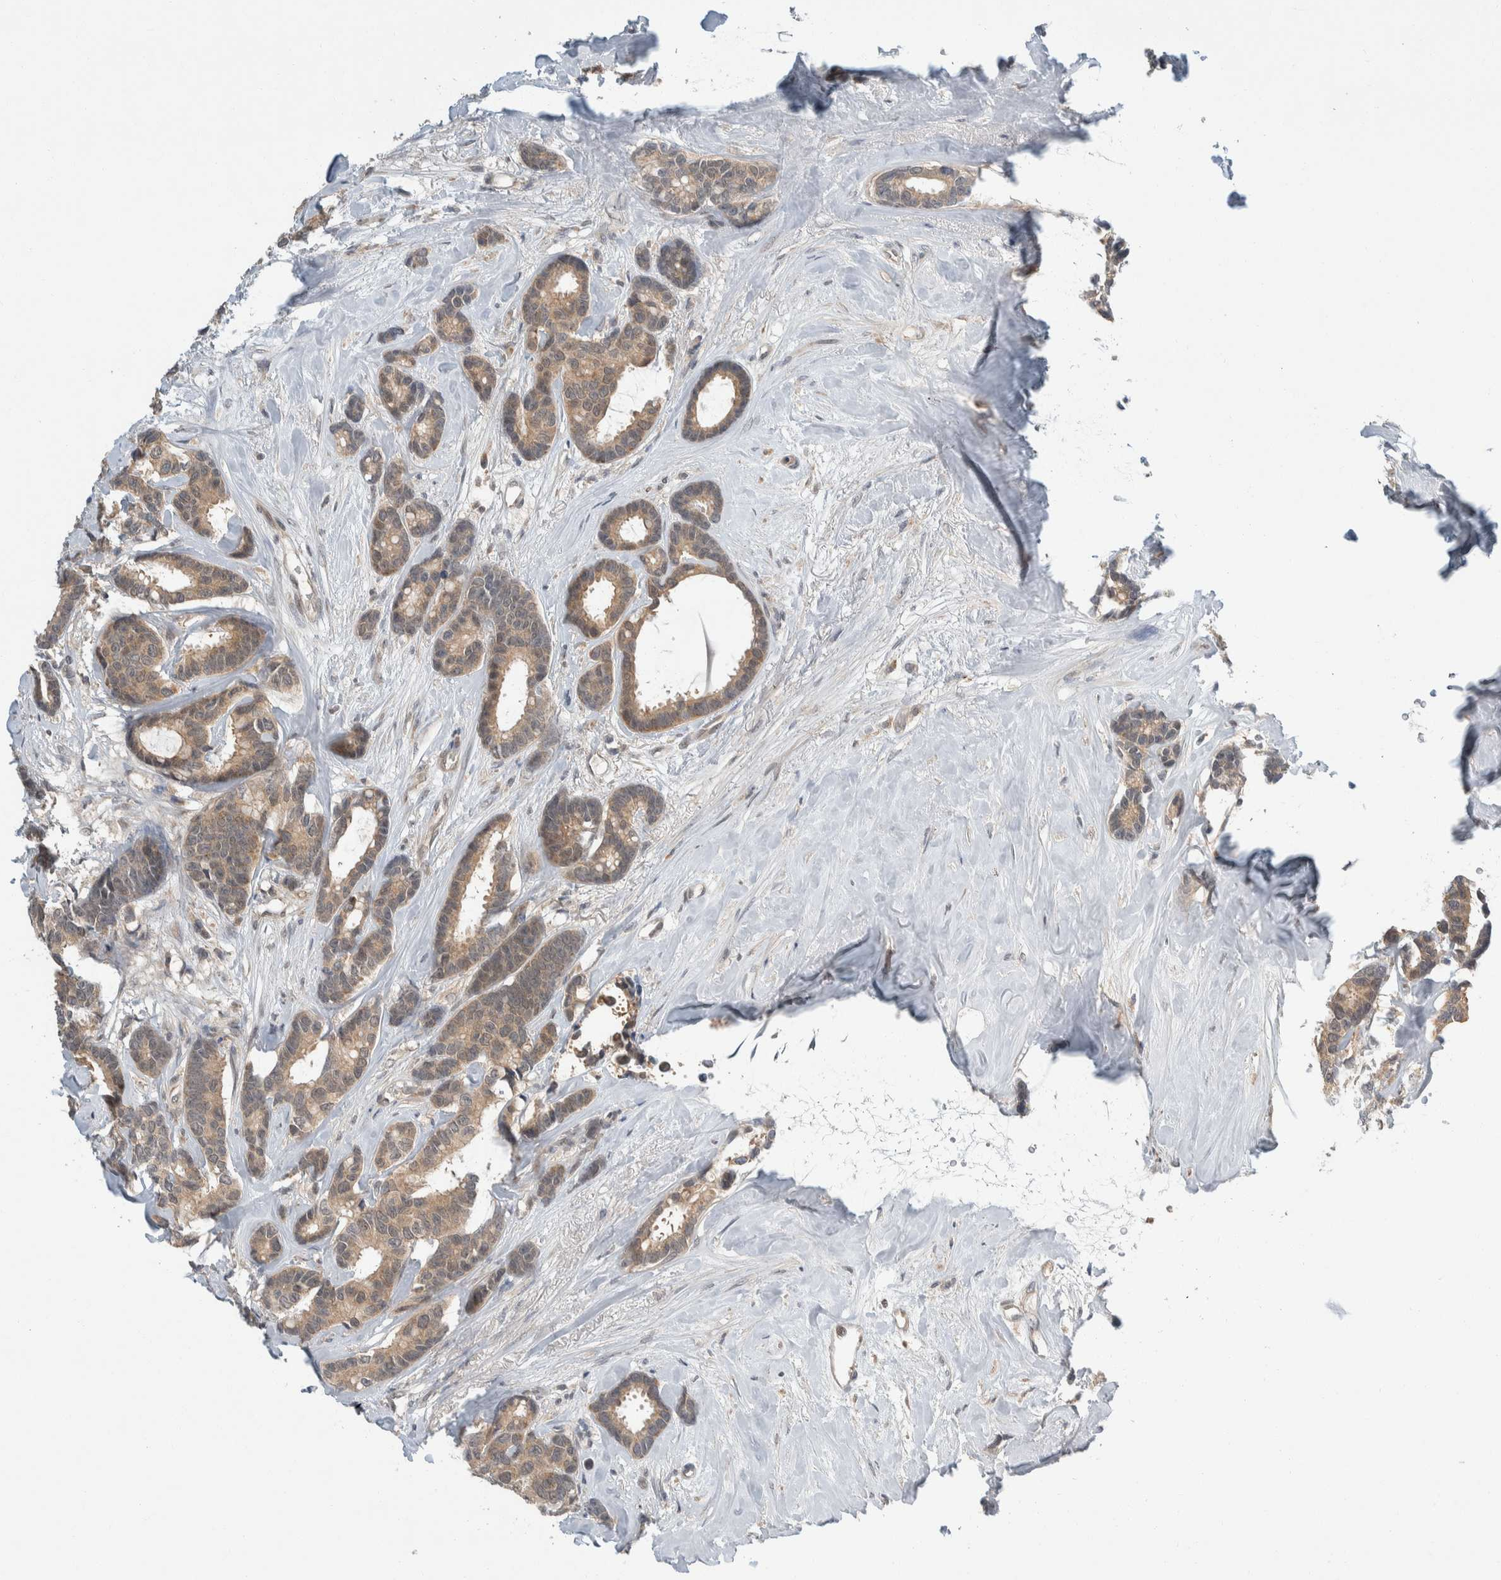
{"staining": {"intensity": "weak", "quantity": ">75%", "location": "cytoplasmic/membranous"}, "tissue": "breast cancer", "cell_type": "Tumor cells", "image_type": "cancer", "snomed": [{"axis": "morphology", "description": "Duct carcinoma"}, {"axis": "topography", "description": "Breast"}], "caption": "A high-resolution histopathology image shows immunohistochemistry staining of breast infiltrating ductal carcinoma, which shows weak cytoplasmic/membranous staining in approximately >75% of tumor cells. (brown staining indicates protein expression, while blue staining denotes nuclei).", "gene": "SHPK", "patient": {"sex": "female", "age": 87}}